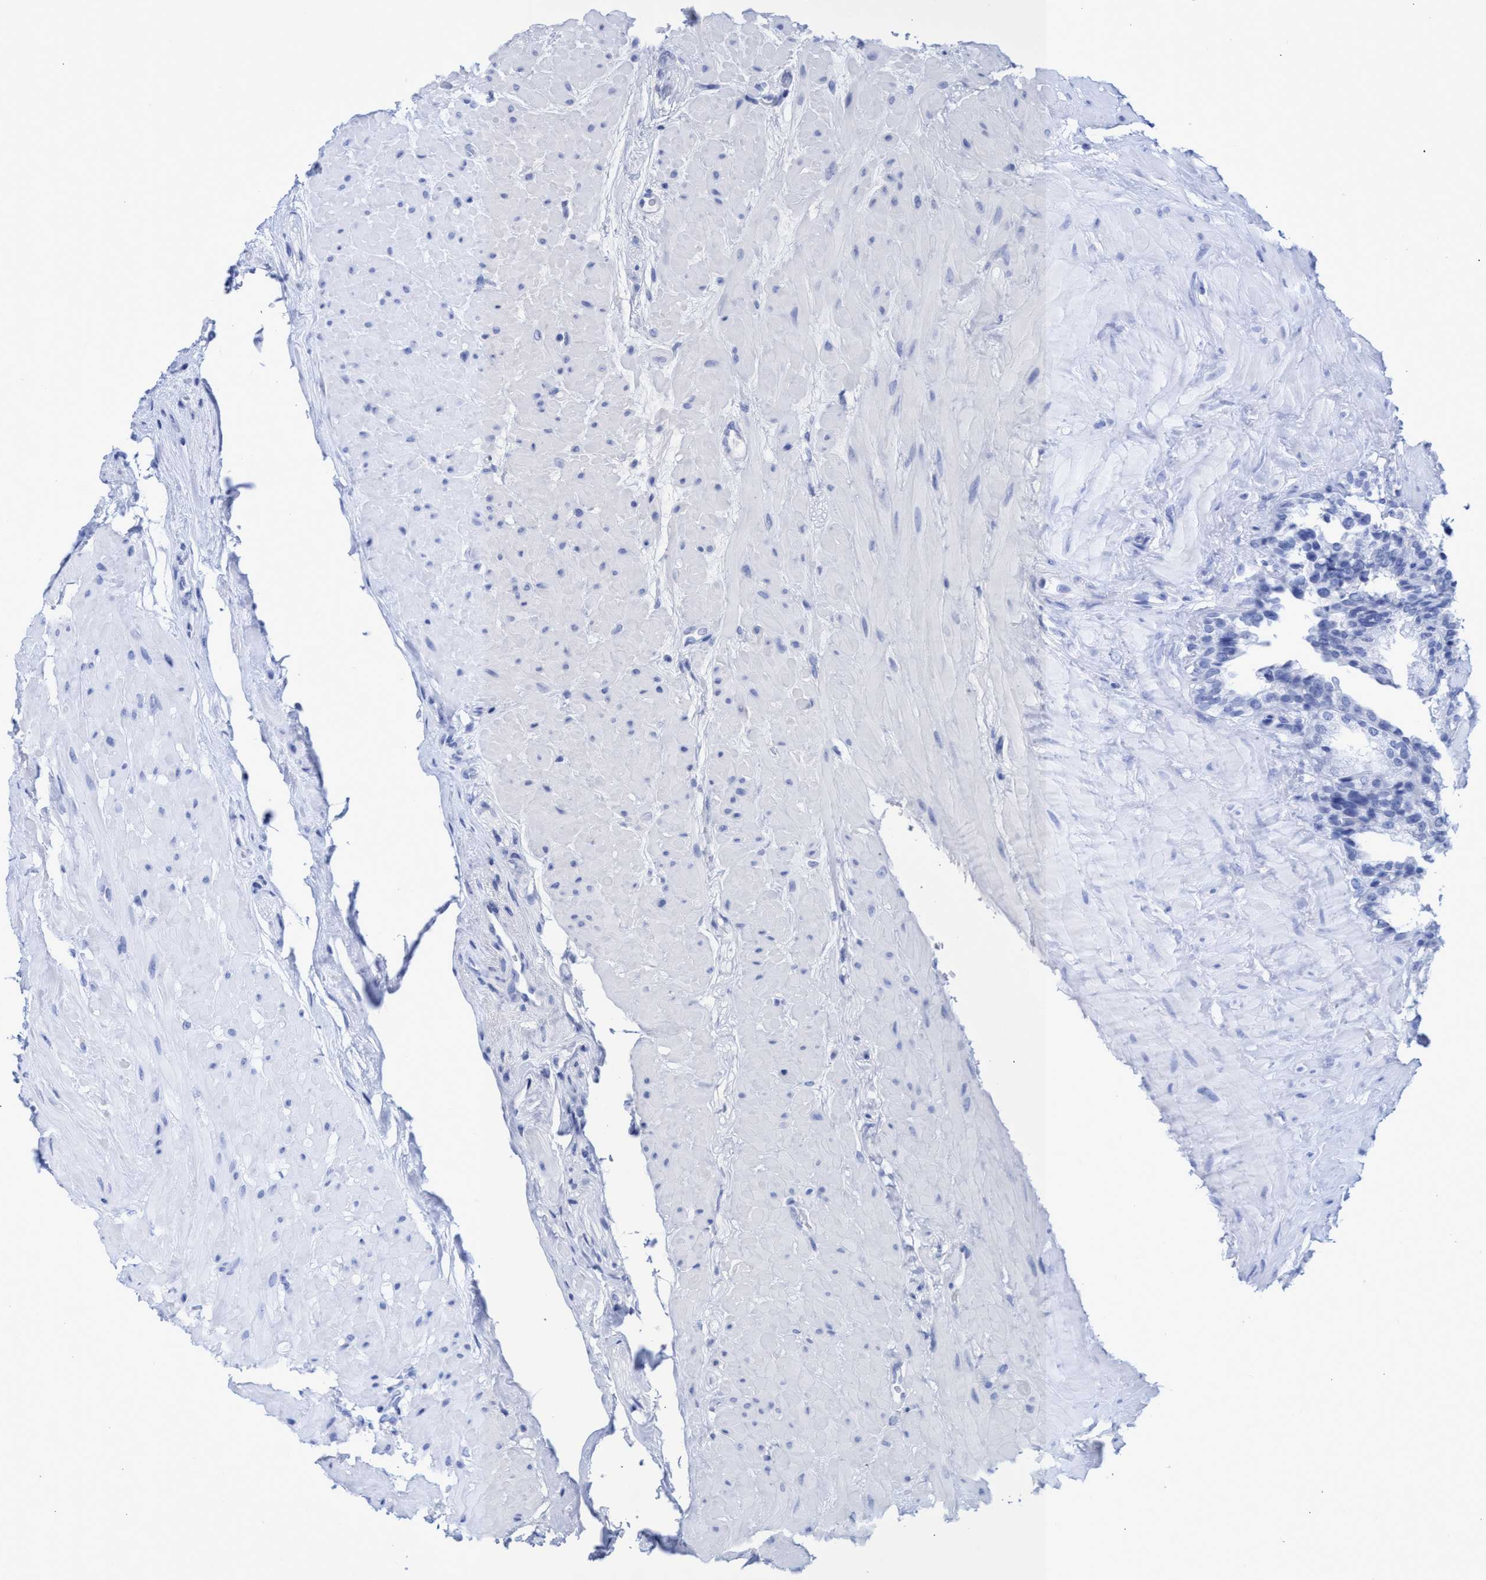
{"staining": {"intensity": "negative", "quantity": "none", "location": "none"}, "tissue": "seminal vesicle", "cell_type": "Glandular cells", "image_type": "normal", "snomed": [{"axis": "morphology", "description": "Normal tissue, NOS"}, {"axis": "topography", "description": "Seminal veicle"}], "caption": "An IHC micrograph of normal seminal vesicle is shown. There is no staining in glandular cells of seminal vesicle.", "gene": "INSL6", "patient": {"sex": "male", "age": 68}}